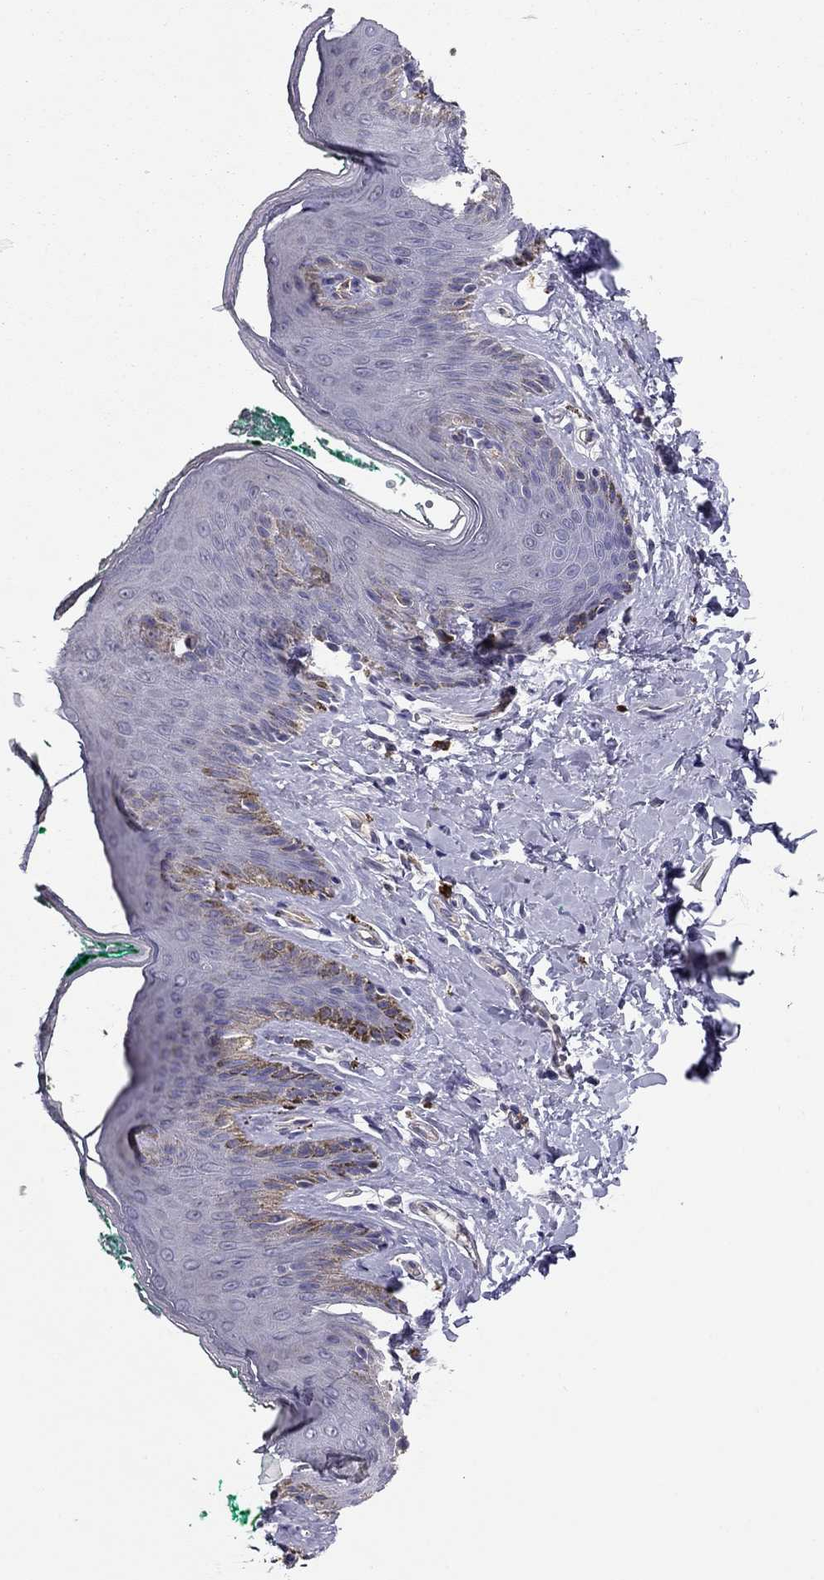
{"staining": {"intensity": "negative", "quantity": "none", "location": "none"}, "tissue": "skin", "cell_type": "Epidermal cells", "image_type": "normal", "snomed": [{"axis": "morphology", "description": "Normal tissue, NOS"}, {"axis": "topography", "description": "Vulva"}], "caption": "Micrograph shows no significant protein expression in epidermal cells of normal skin. (DAB (3,3'-diaminobenzidine) immunohistochemistry (IHC), high magnification).", "gene": "SCARB1", "patient": {"sex": "female", "age": 66}}